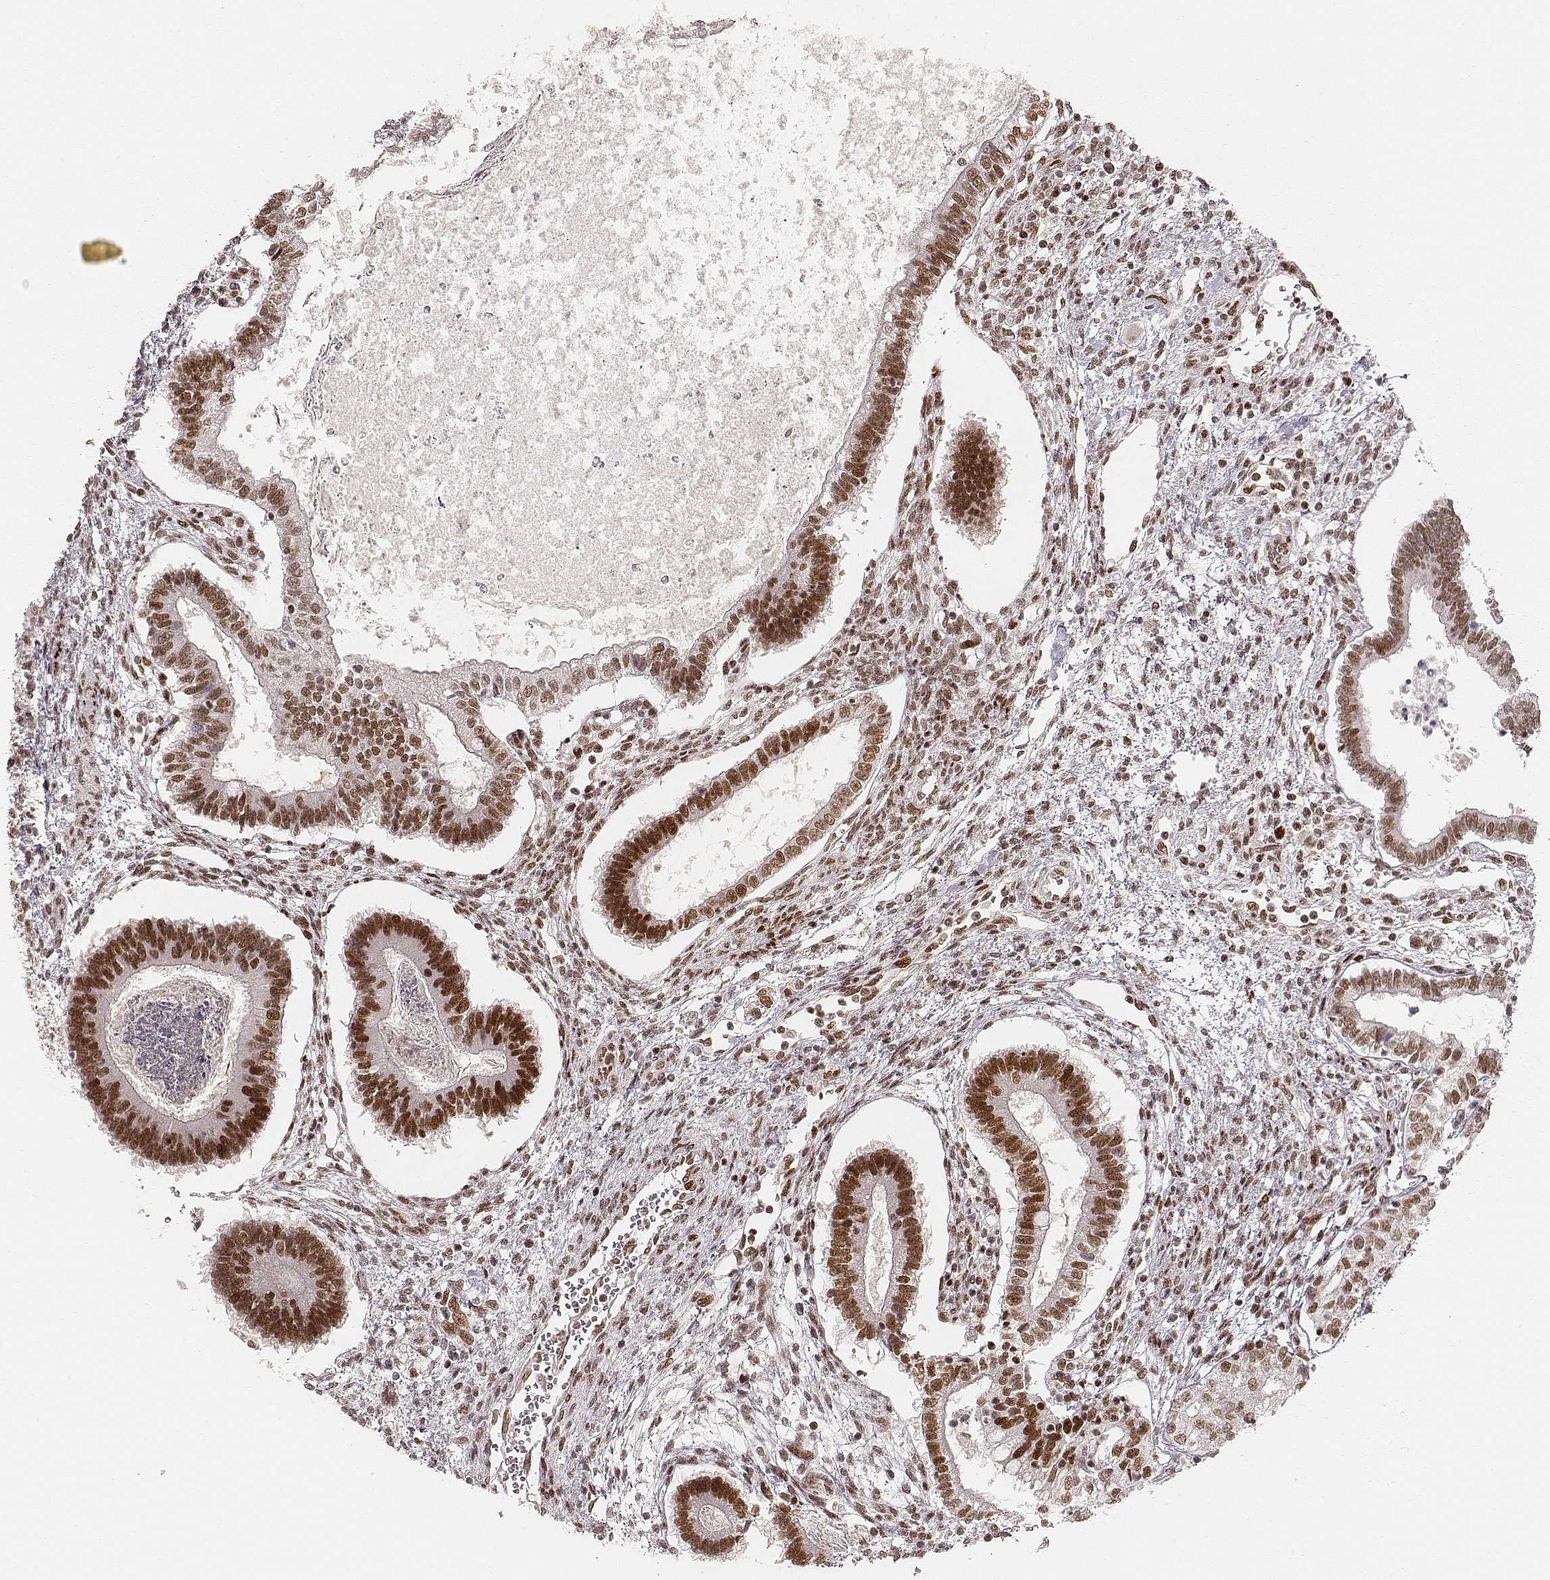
{"staining": {"intensity": "strong", "quantity": ">75%", "location": "nuclear"}, "tissue": "testis cancer", "cell_type": "Tumor cells", "image_type": "cancer", "snomed": [{"axis": "morphology", "description": "Carcinoma, Embryonal, NOS"}, {"axis": "topography", "description": "Testis"}], "caption": "Embryonal carcinoma (testis) tissue reveals strong nuclear positivity in about >75% of tumor cells", "gene": "HNRNPC", "patient": {"sex": "male", "age": 37}}